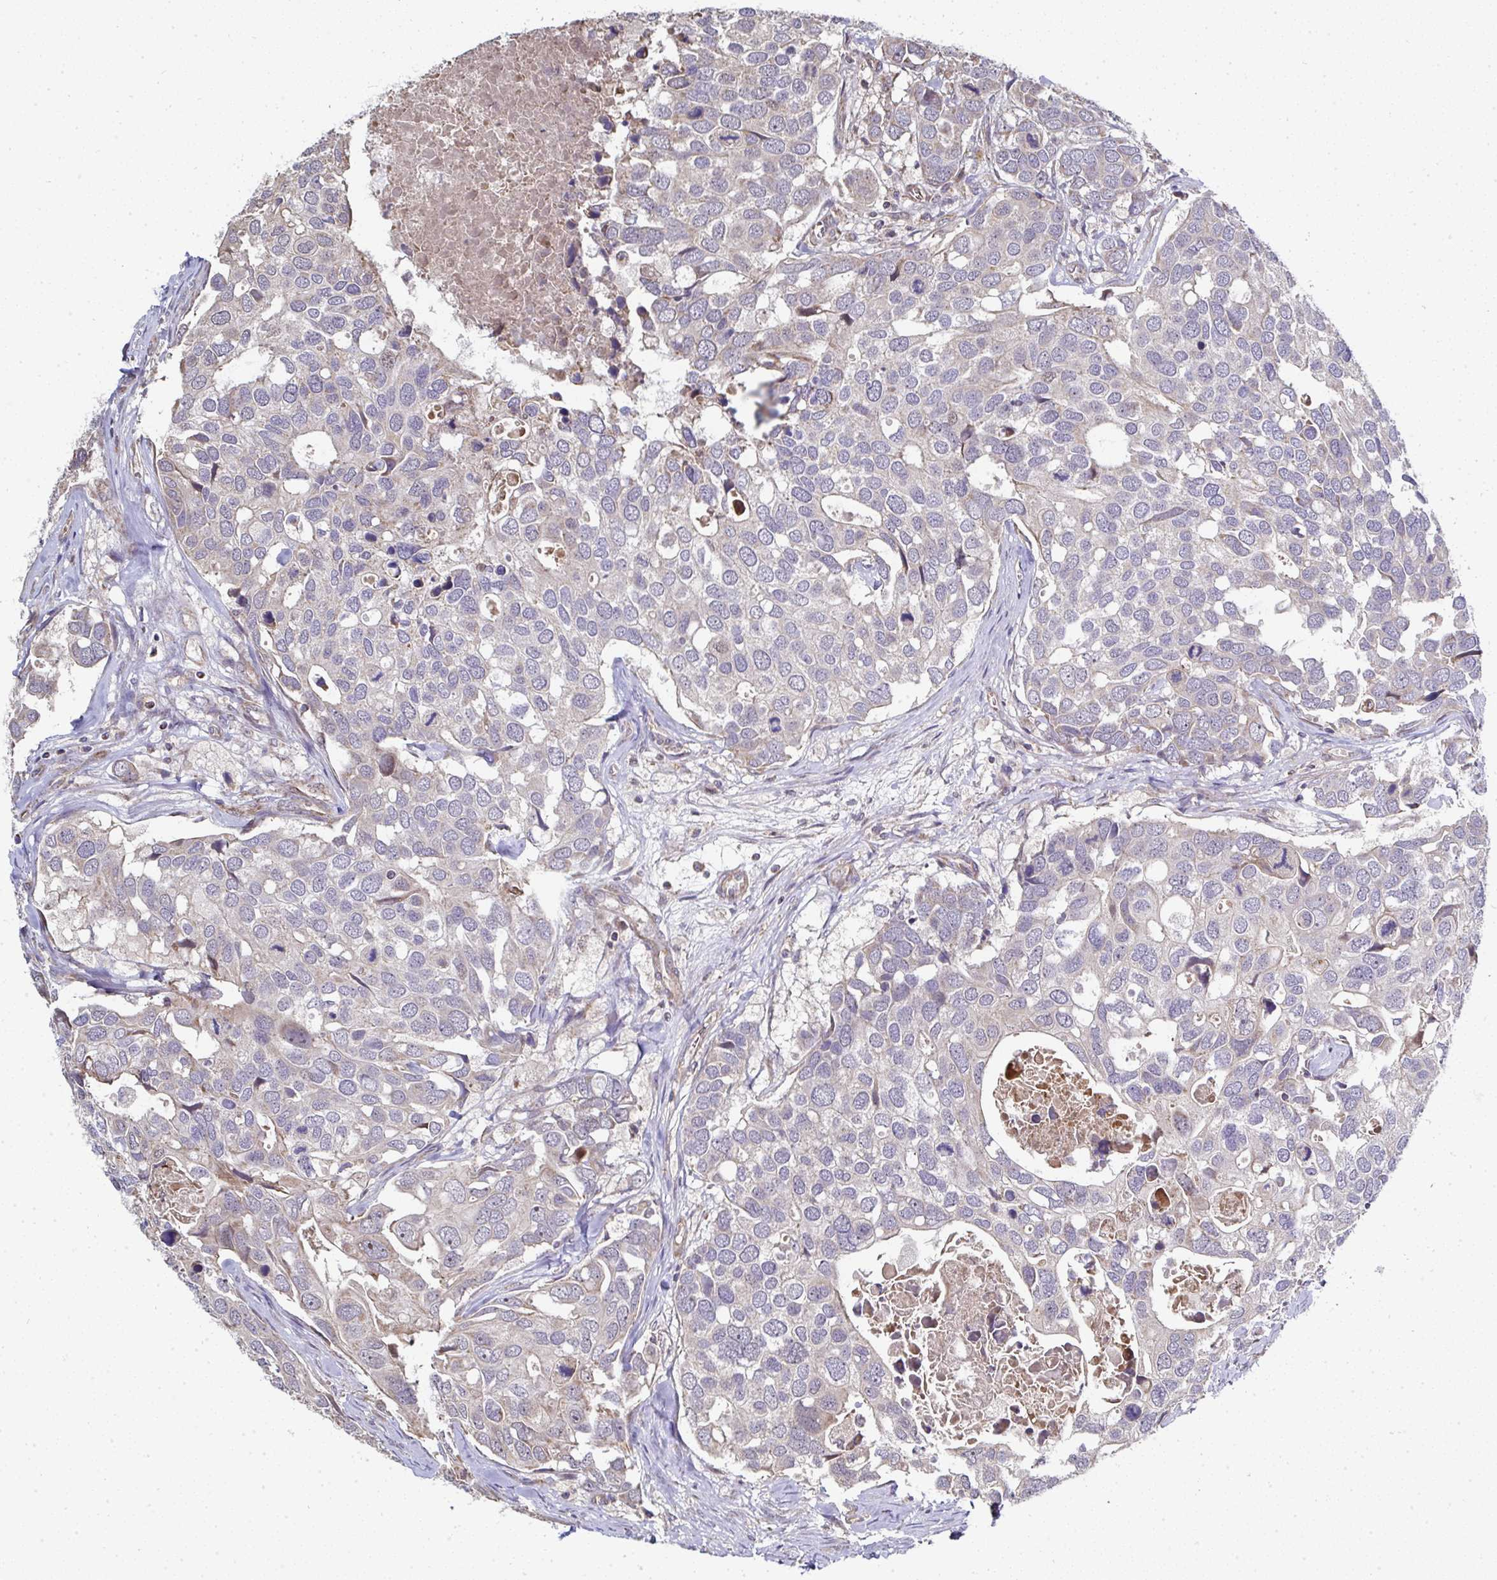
{"staining": {"intensity": "negative", "quantity": "none", "location": "none"}, "tissue": "breast cancer", "cell_type": "Tumor cells", "image_type": "cancer", "snomed": [{"axis": "morphology", "description": "Duct carcinoma"}, {"axis": "topography", "description": "Breast"}], "caption": "Immunohistochemistry of invasive ductal carcinoma (breast) shows no expression in tumor cells.", "gene": "AGTPBP1", "patient": {"sex": "female", "age": 83}}